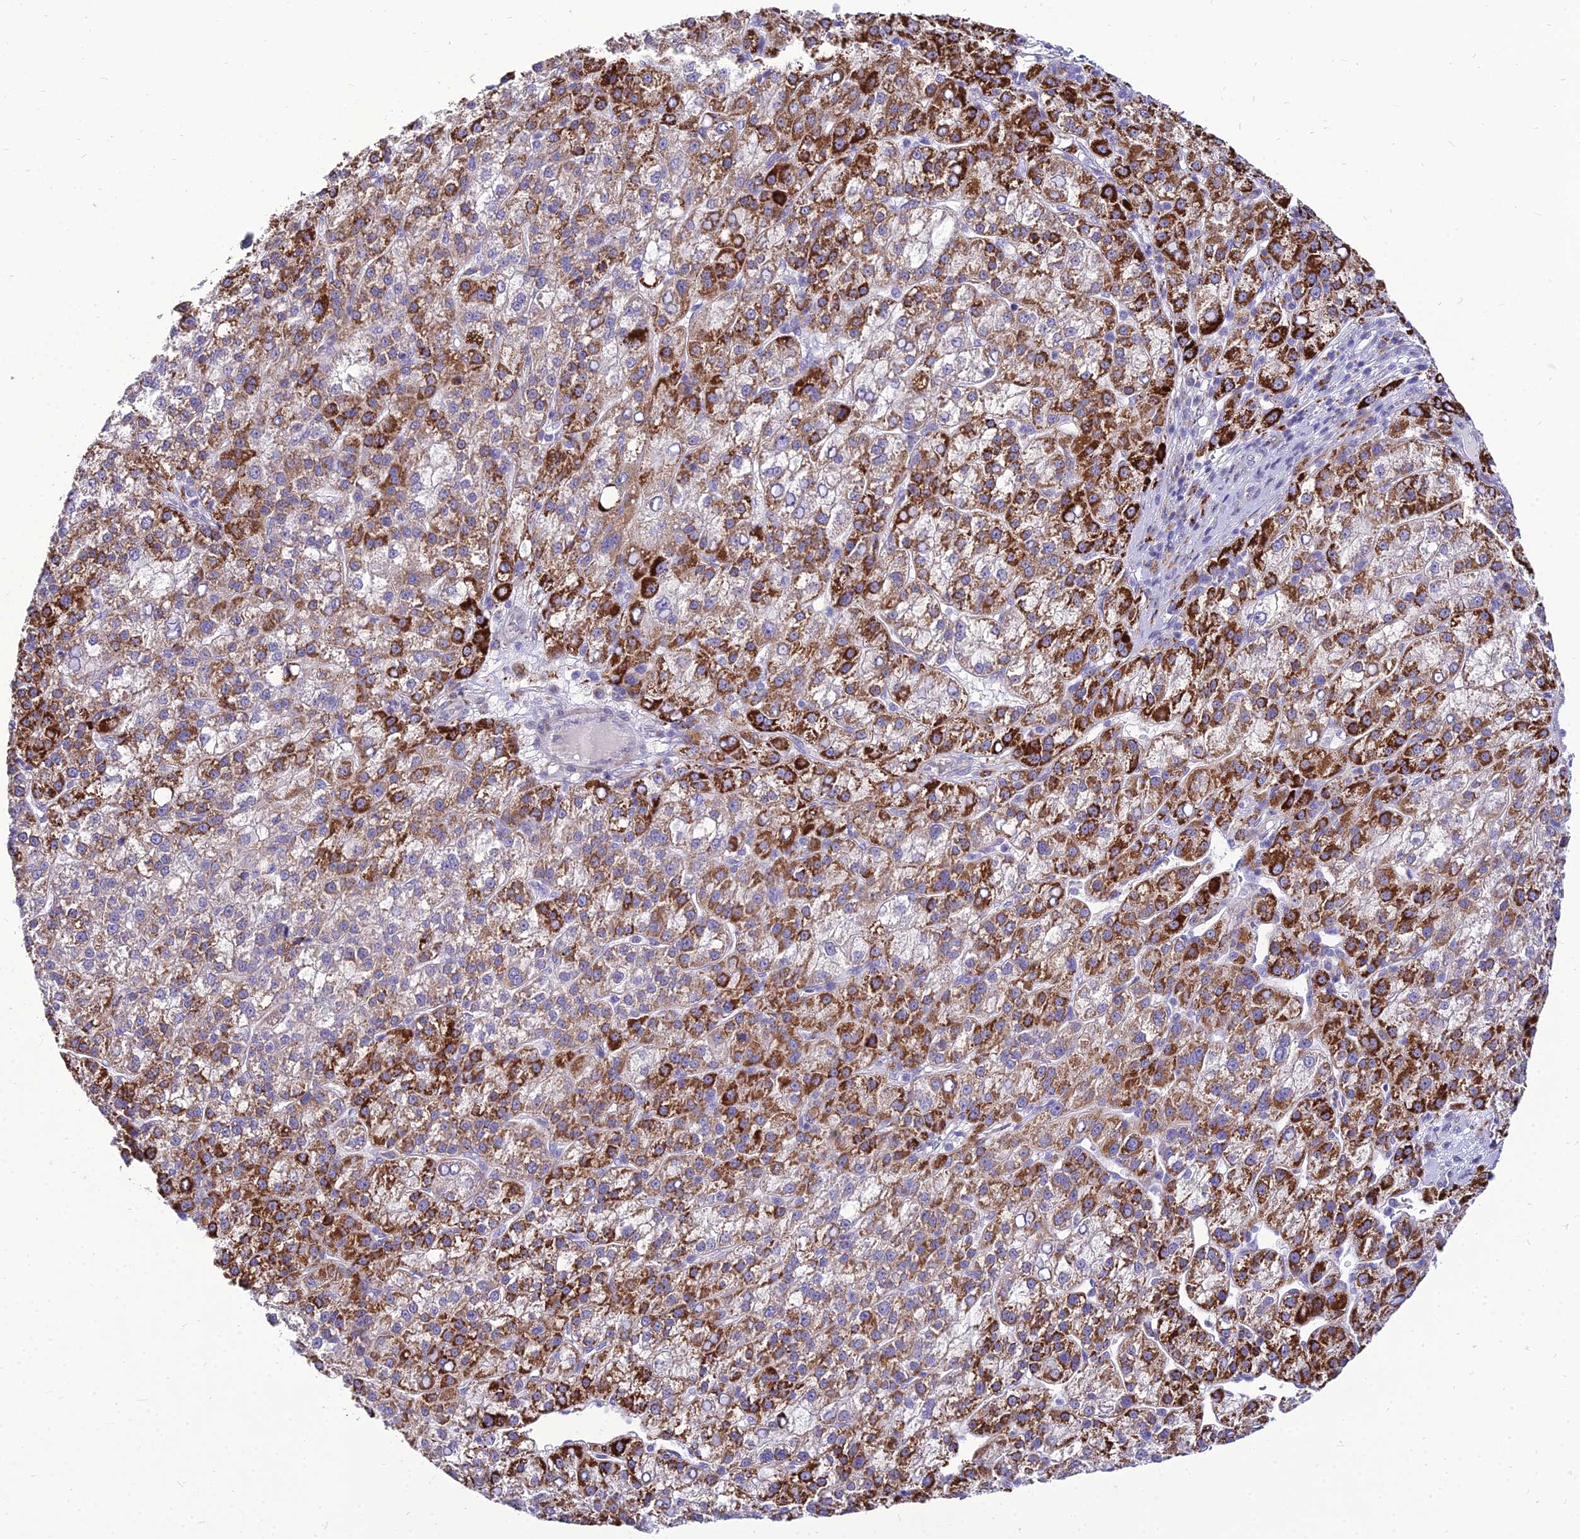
{"staining": {"intensity": "strong", "quantity": "25%-75%", "location": "cytoplasmic/membranous"}, "tissue": "liver cancer", "cell_type": "Tumor cells", "image_type": "cancer", "snomed": [{"axis": "morphology", "description": "Carcinoma, Hepatocellular, NOS"}, {"axis": "topography", "description": "Liver"}], "caption": "Immunohistochemistry of liver hepatocellular carcinoma shows high levels of strong cytoplasmic/membranous positivity in approximately 25%-75% of tumor cells.", "gene": "C6orf163", "patient": {"sex": "female", "age": 58}}